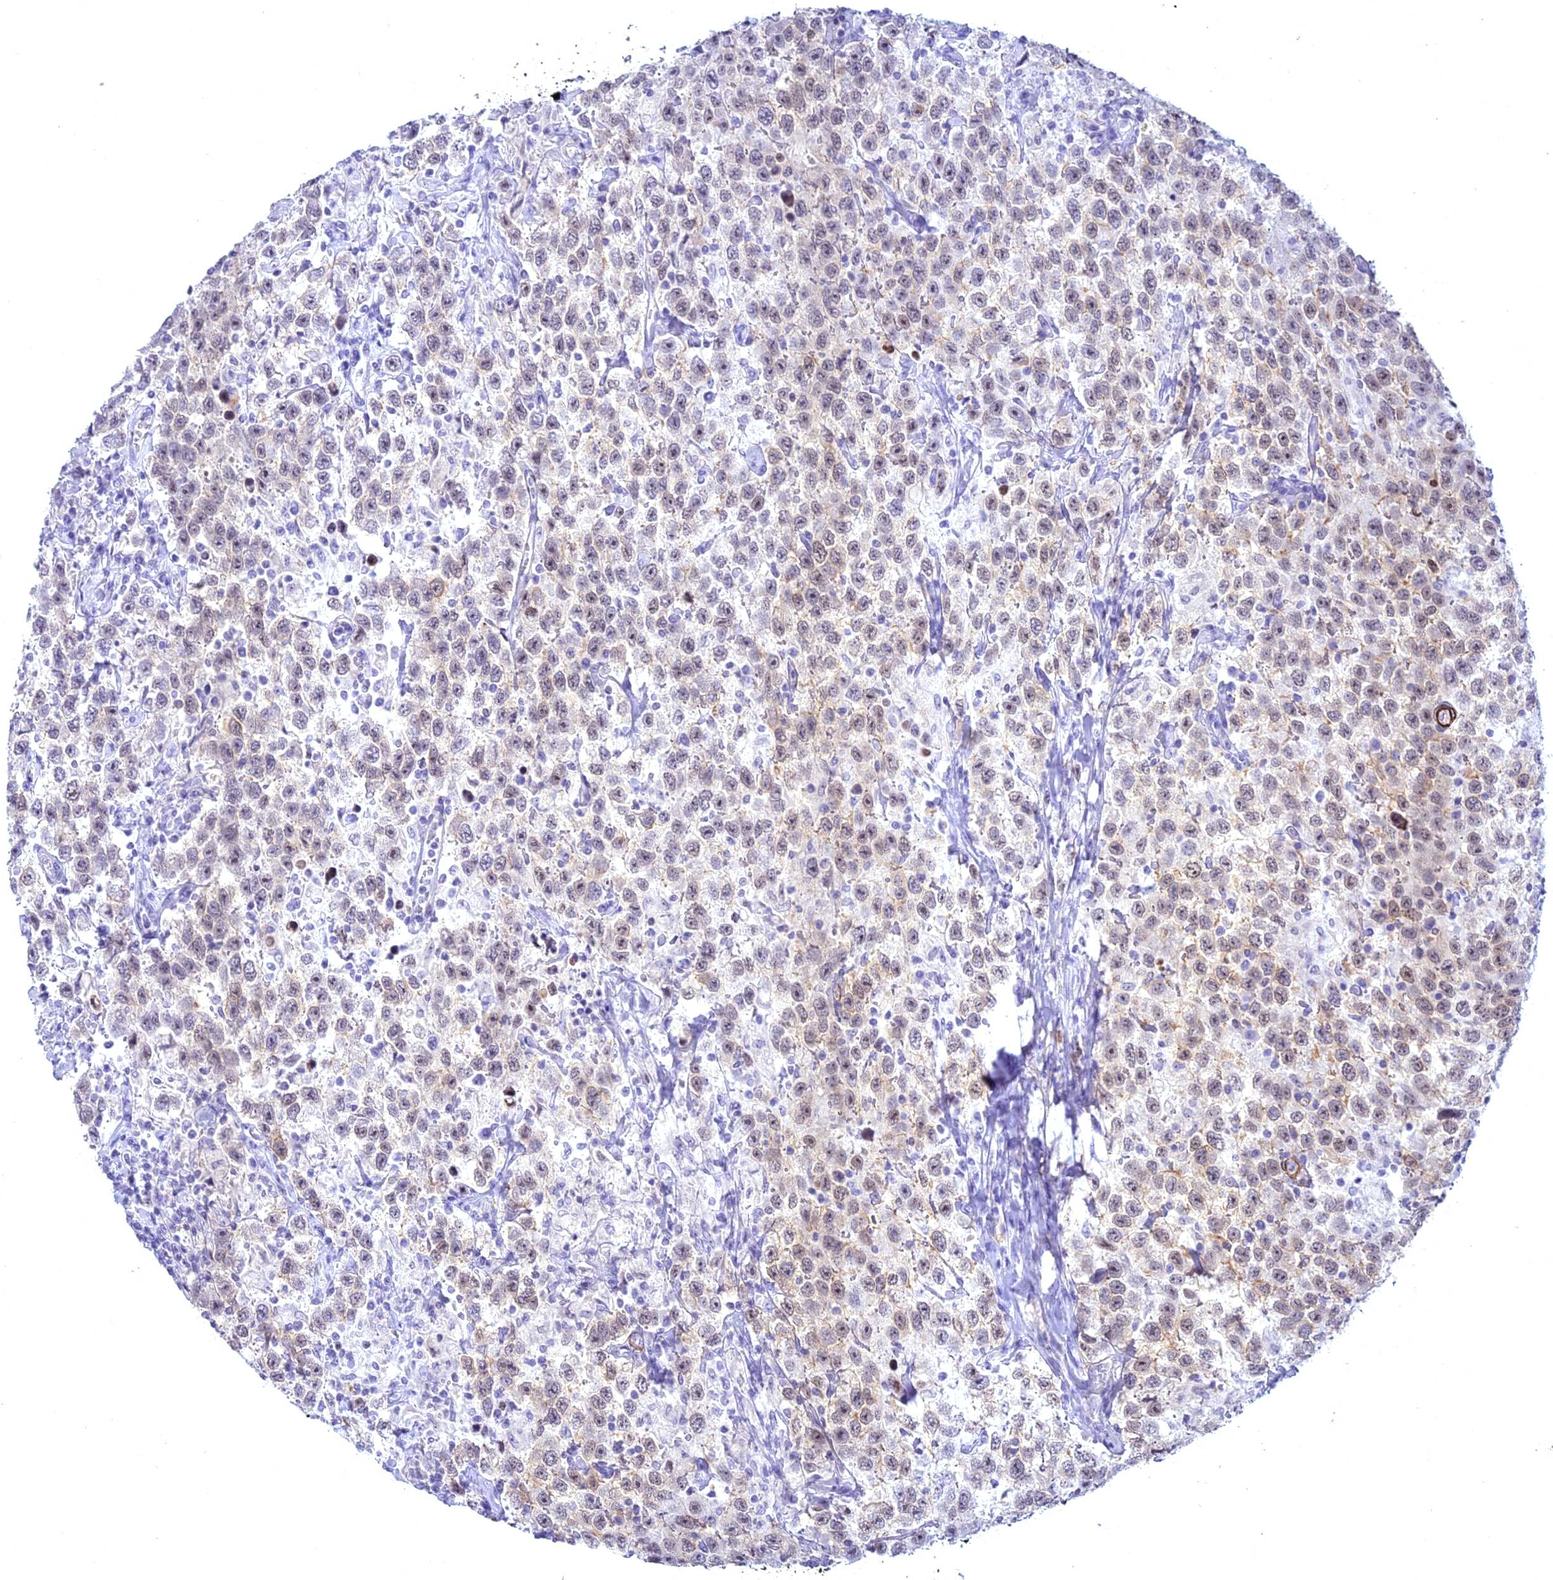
{"staining": {"intensity": "weak", "quantity": ">75%", "location": "nuclear"}, "tissue": "testis cancer", "cell_type": "Tumor cells", "image_type": "cancer", "snomed": [{"axis": "morphology", "description": "Seminoma, NOS"}, {"axis": "topography", "description": "Testis"}], "caption": "Testis seminoma stained with IHC exhibits weak nuclear expression in approximately >75% of tumor cells.", "gene": "CENPV", "patient": {"sex": "male", "age": 41}}